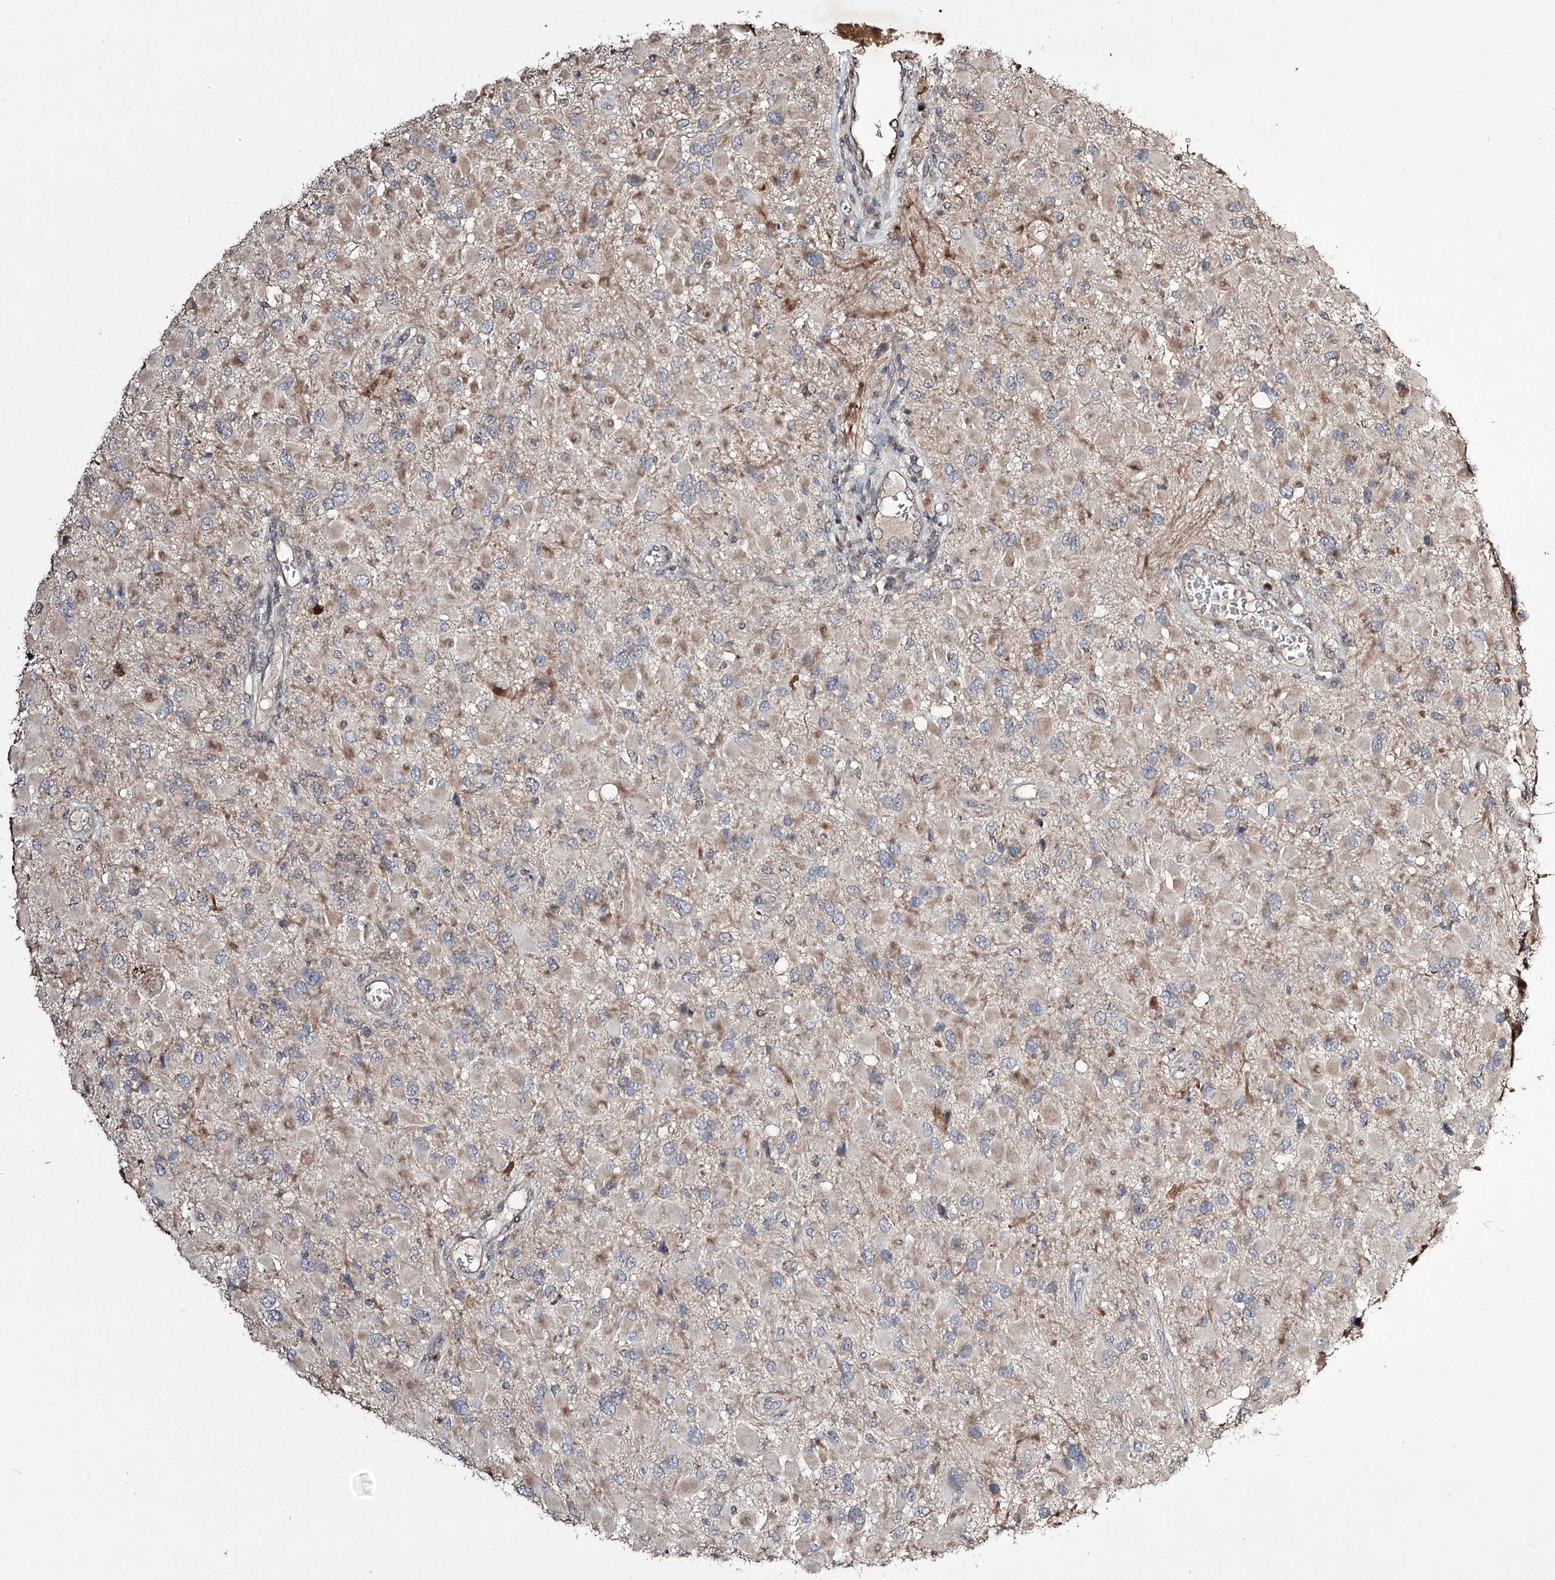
{"staining": {"intensity": "negative", "quantity": "none", "location": "none"}, "tissue": "glioma", "cell_type": "Tumor cells", "image_type": "cancer", "snomed": [{"axis": "morphology", "description": "Glioma, malignant, High grade"}, {"axis": "topography", "description": "Brain"}], "caption": "A photomicrograph of malignant glioma (high-grade) stained for a protein shows no brown staining in tumor cells.", "gene": "CPNE8", "patient": {"sex": "male", "age": 53}}